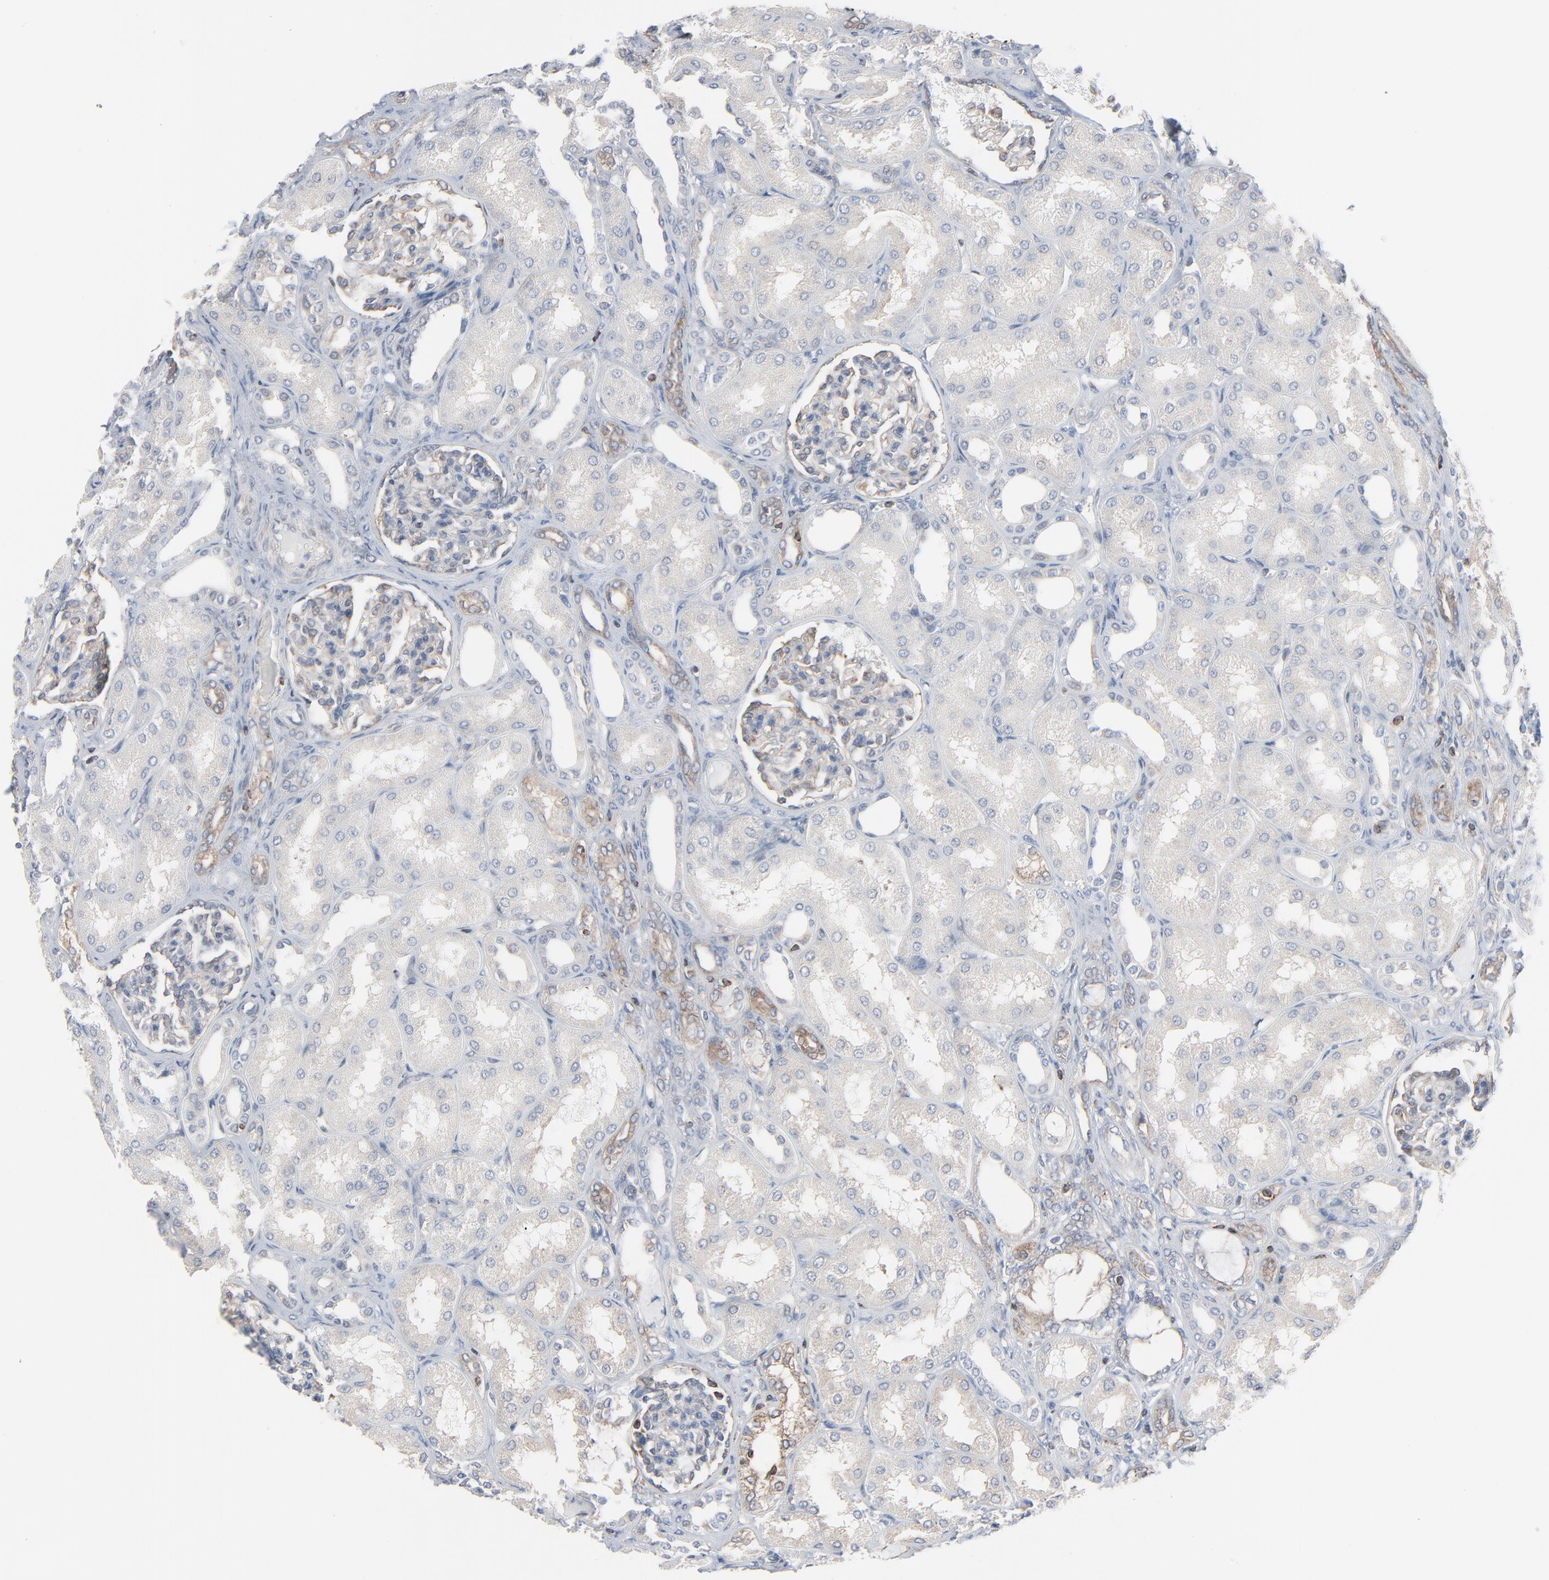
{"staining": {"intensity": "weak", "quantity": "25%-75%", "location": "cytoplasmic/membranous"}, "tissue": "kidney", "cell_type": "Cells in glomeruli", "image_type": "normal", "snomed": [{"axis": "morphology", "description": "Normal tissue, NOS"}, {"axis": "topography", "description": "Kidney"}], "caption": "The photomicrograph displays immunohistochemical staining of unremarkable kidney. There is weak cytoplasmic/membranous positivity is appreciated in approximately 25%-75% of cells in glomeruli. Nuclei are stained in blue.", "gene": "OPTN", "patient": {"sex": "male", "age": 7}}